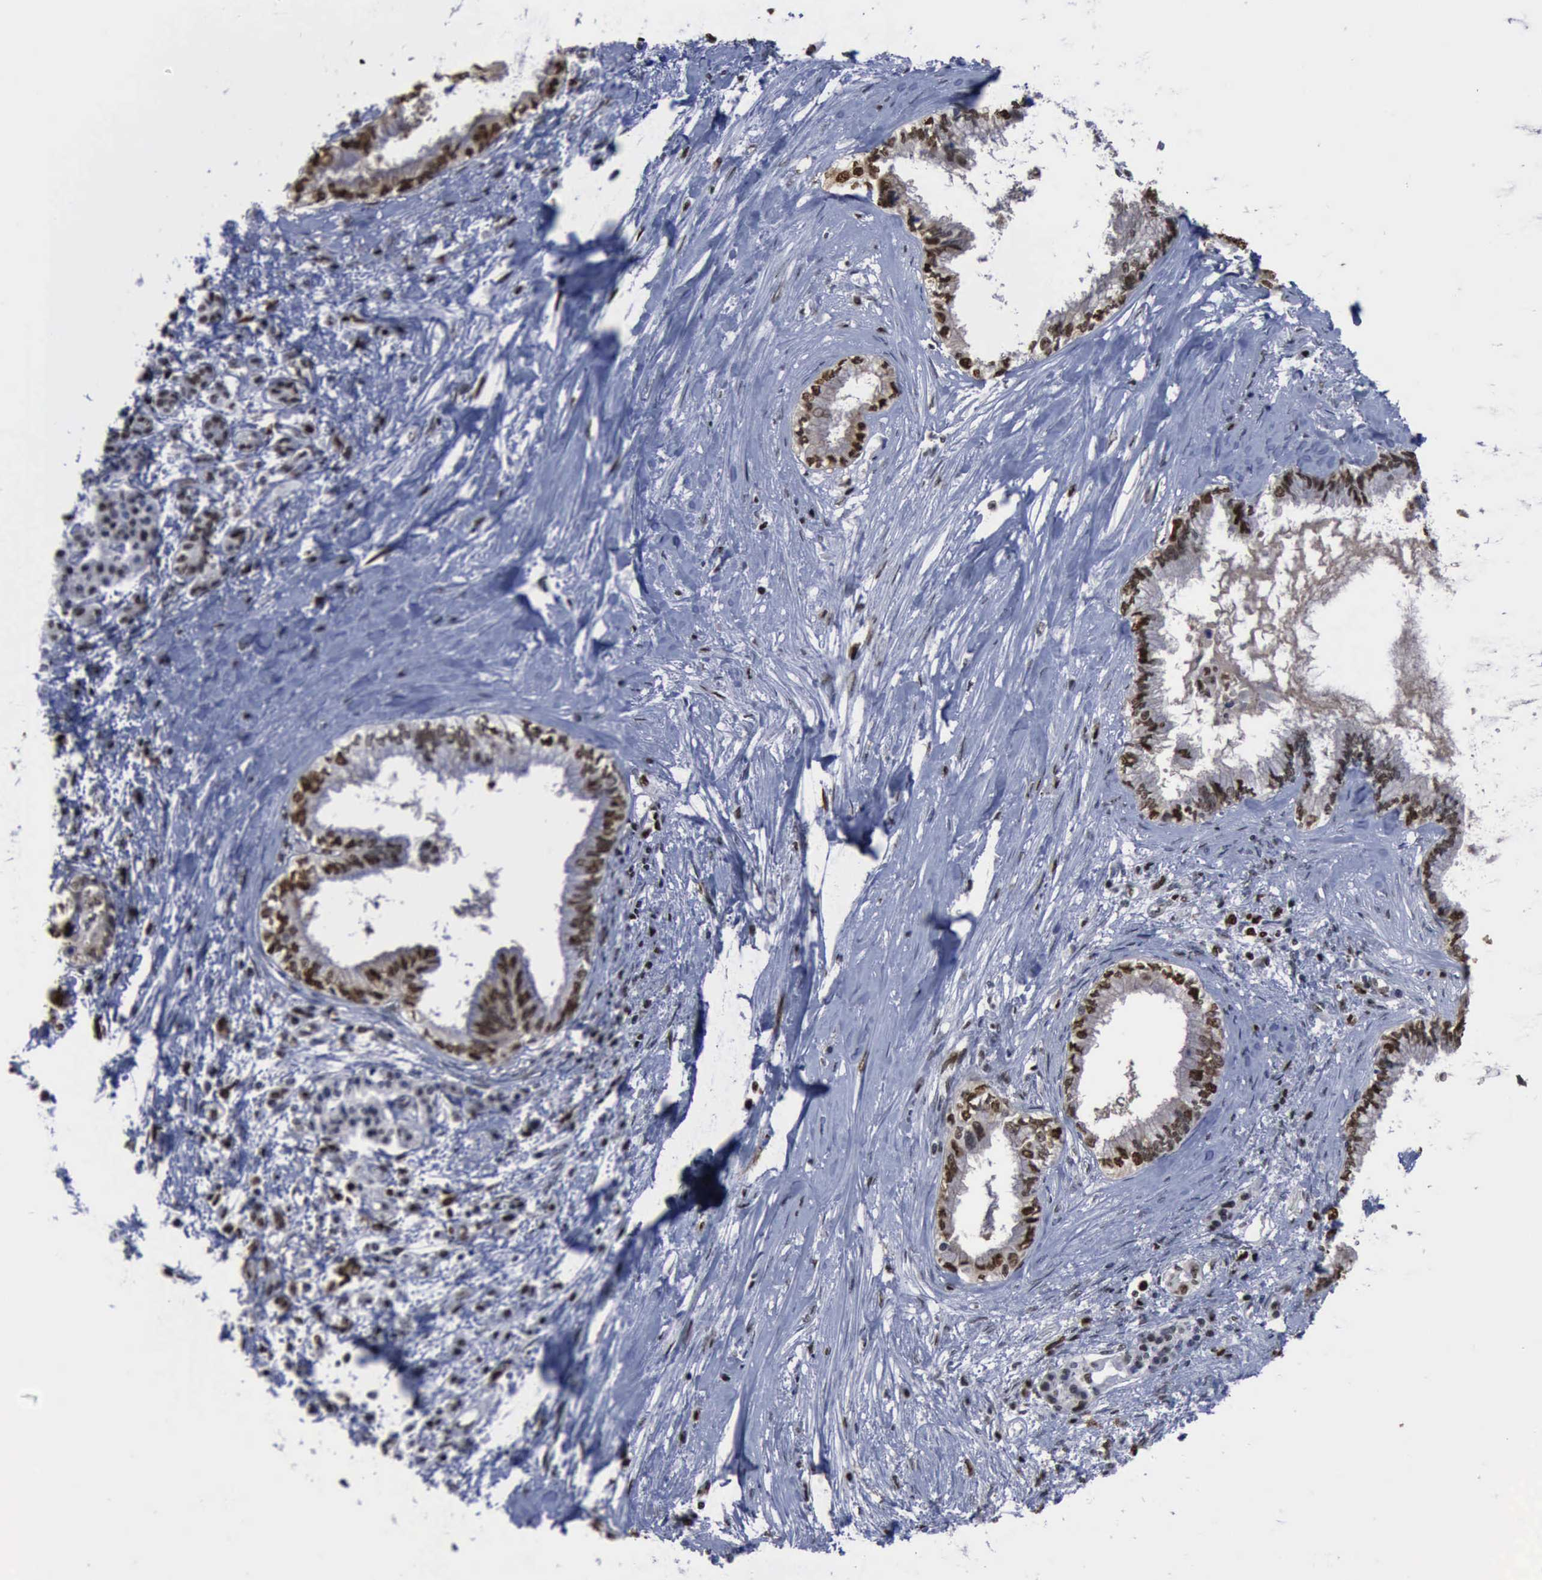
{"staining": {"intensity": "moderate", "quantity": "25%-75%", "location": "nuclear"}, "tissue": "pancreatic cancer", "cell_type": "Tumor cells", "image_type": "cancer", "snomed": [{"axis": "morphology", "description": "Adenocarcinoma, NOS"}, {"axis": "topography", "description": "Pancreas"}], "caption": "A photomicrograph of pancreatic adenocarcinoma stained for a protein exhibits moderate nuclear brown staining in tumor cells. Nuclei are stained in blue.", "gene": "PCNA", "patient": {"sex": "female", "age": 64}}